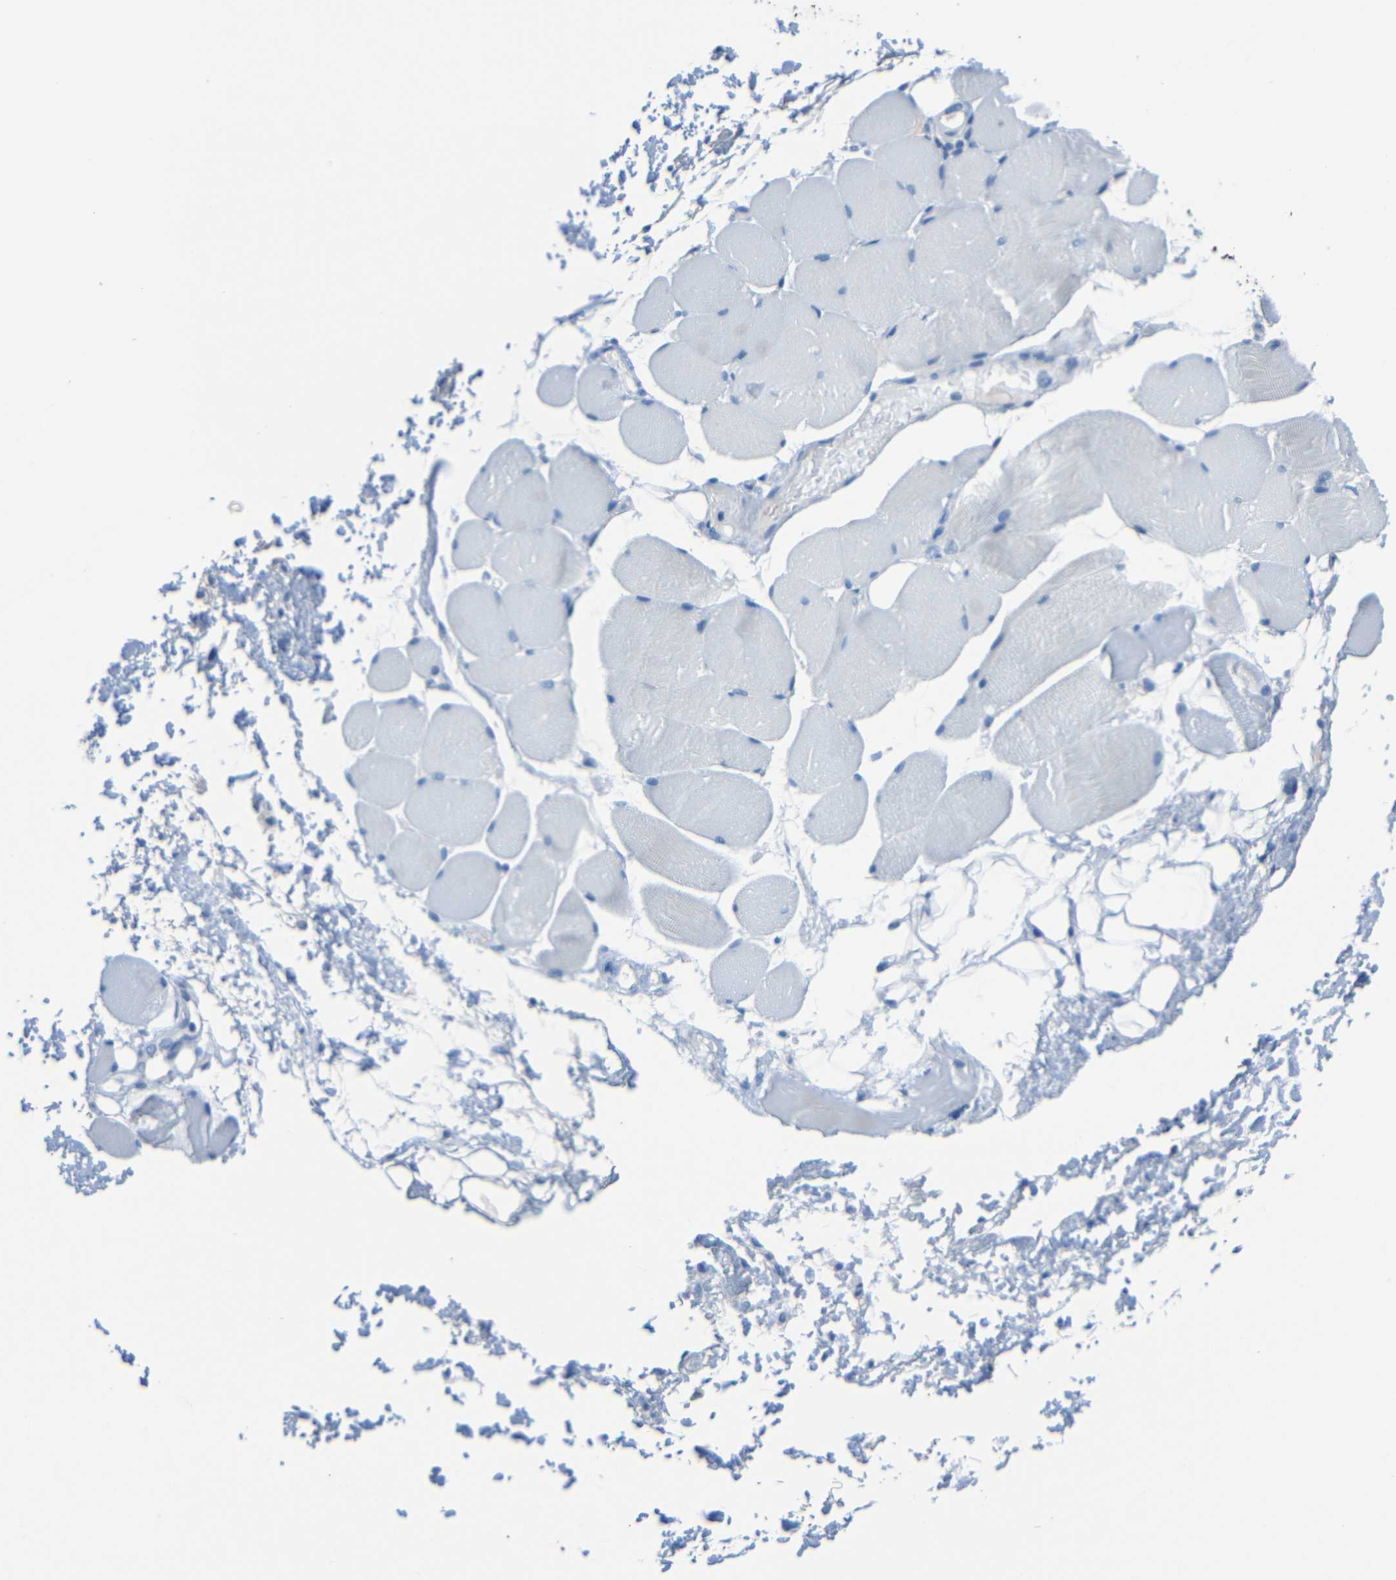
{"staining": {"intensity": "negative", "quantity": "none", "location": "none"}, "tissue": "adipose tissue", "cell_type": "Adipocytes", "image_type": "normal", "snomed": [{"axis": "morphology", "description": "Normal tissue, NOS"}, {"axis": "morphology", "description": "Inflammation, NOS"}, {"axis": "topography", "description": "Vascular tissue"}, {"axis": "topography", "description": "Salivary gland"}], "caption": "Adipocytes show no significant positivity in normal adipose tissue. (Brightfield microscopy of DAB IHC at high magnification).", "gene": "FBN2", "patient": {"sex": "female", "age": 75}}